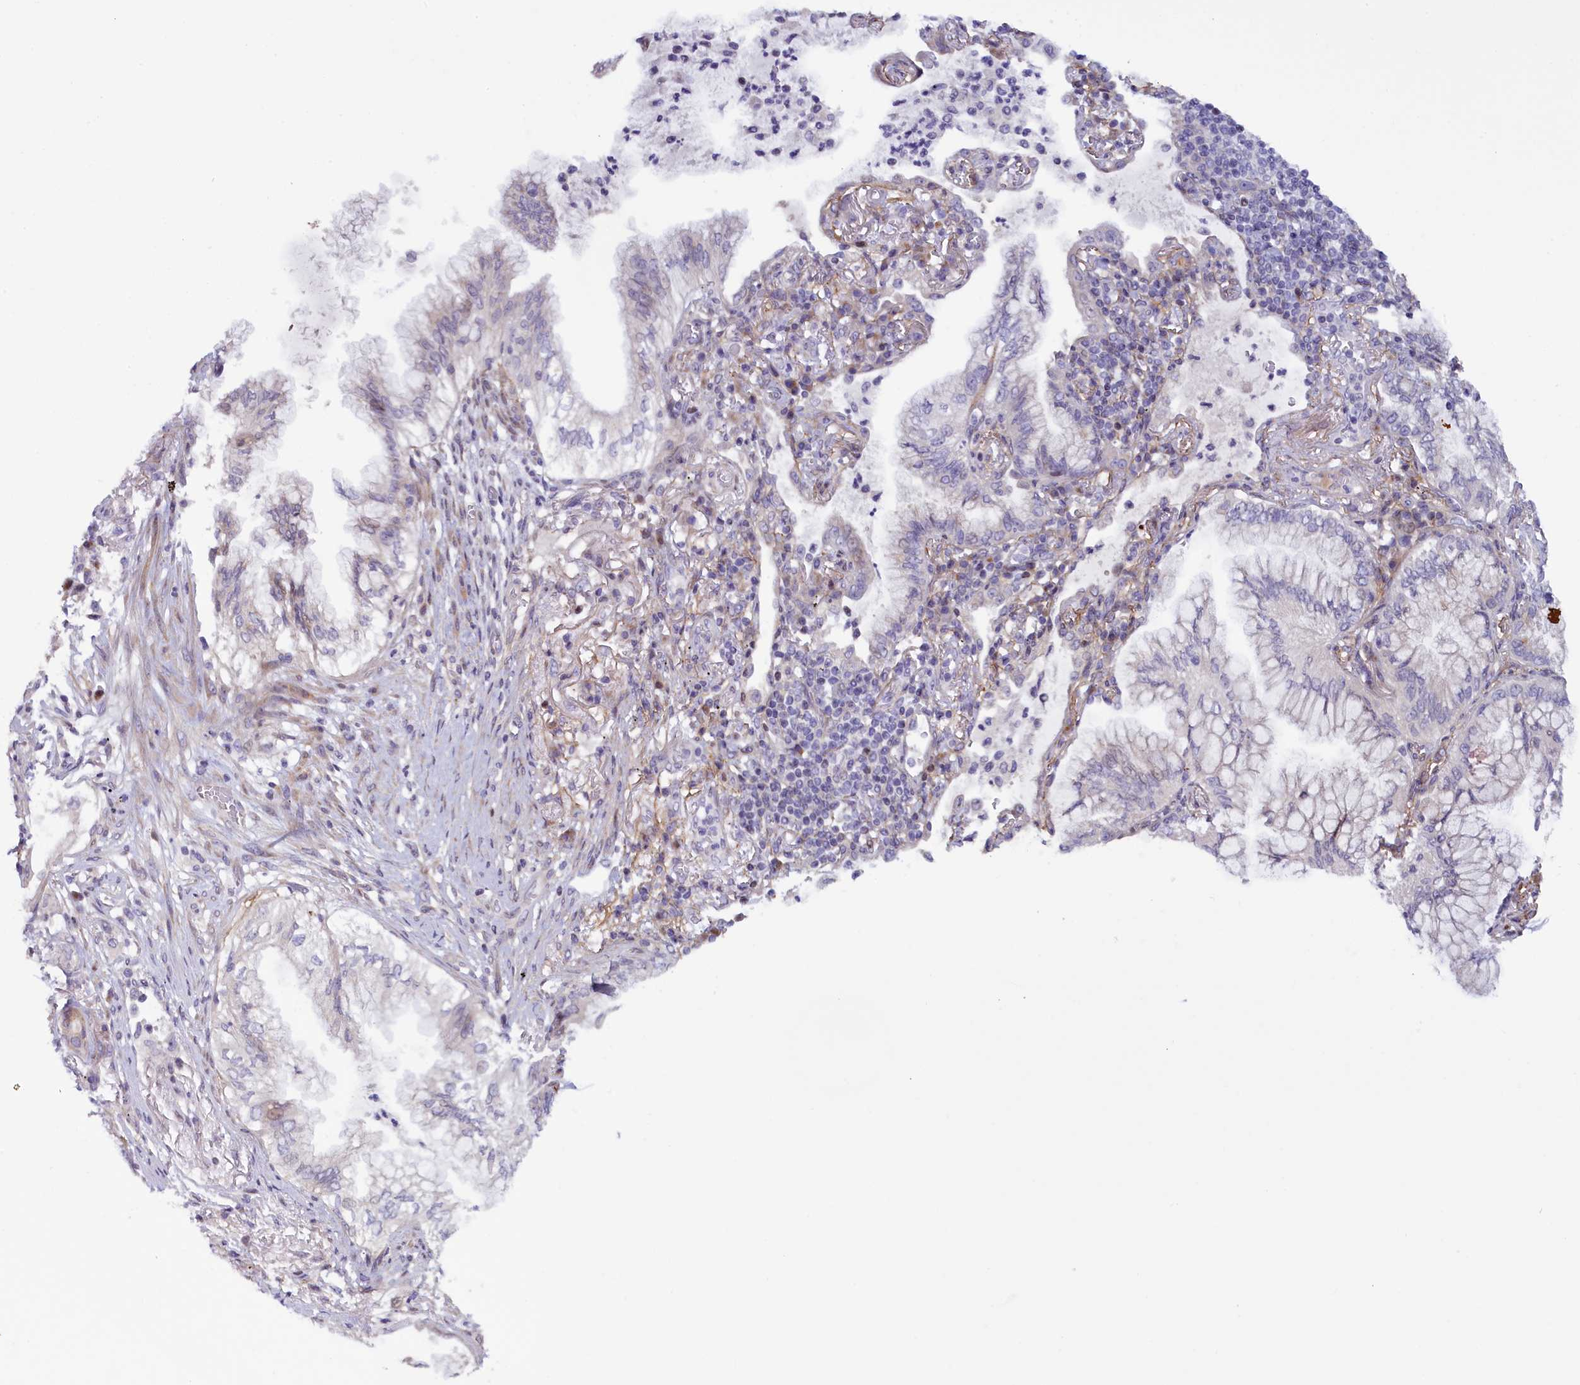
{"staining": {"intensity": "negative", "quantity": "none", "location": "none"}, "tissue": "lung cancer", "cell_type": "Tumor cells", "image_type": "cancer", "snomed": [{"axis": "morphology", "description": "Adenocarcinoma, NOS"}, {"axis": "topography", "description": "Lung"}], "caption": "The photomicrograph reveals no significant positivity in tumor cells of lung cancer (adenocarcinoma). The staining is performed using DAB brown chromogen with nuclei counter-stained in using hematoxylin.", "gene": "MAN2C1", "patient": {"sex": "female", "age": 70}}